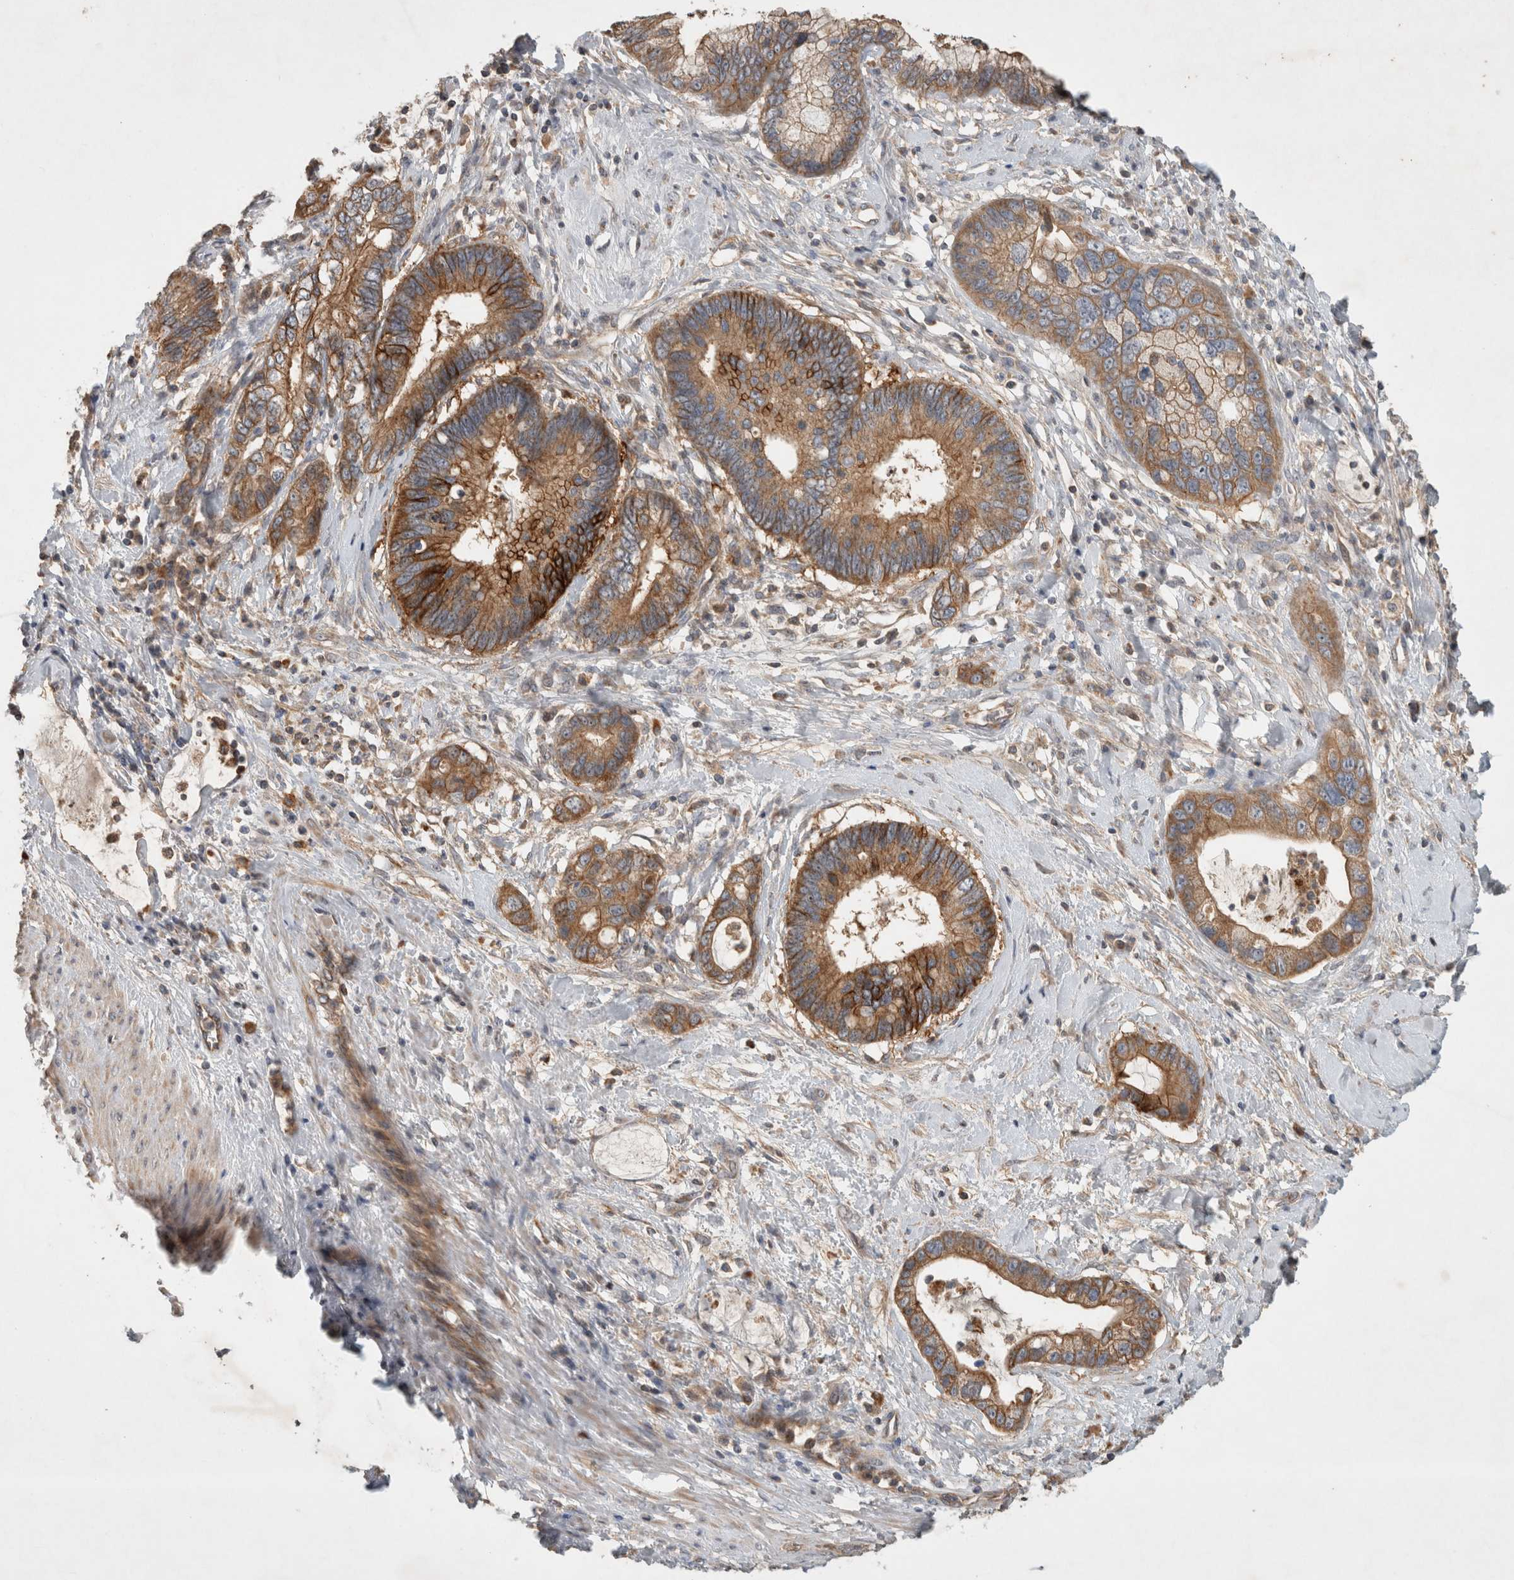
{"staining": {"intensity": "moderate", "quantity": ">75%", "location": "cytoplasmic/membranous"}, "tissue": "cervical cancer", "cell_type": "Tumor cells", "image_type": "cancer", "snomed": [{"axis": "morphology", "description": "Adenocarcinoma, NOS"}, {"axis": "topography", "description": "Cervix"}], "caption": "Cervical adenocarcinoma stained for a protein displays moderate cytoplasmic/membranous positivity in tumor cells.", "gene": "SERAC1", "patient": {"sex": "female", "age": 44}}